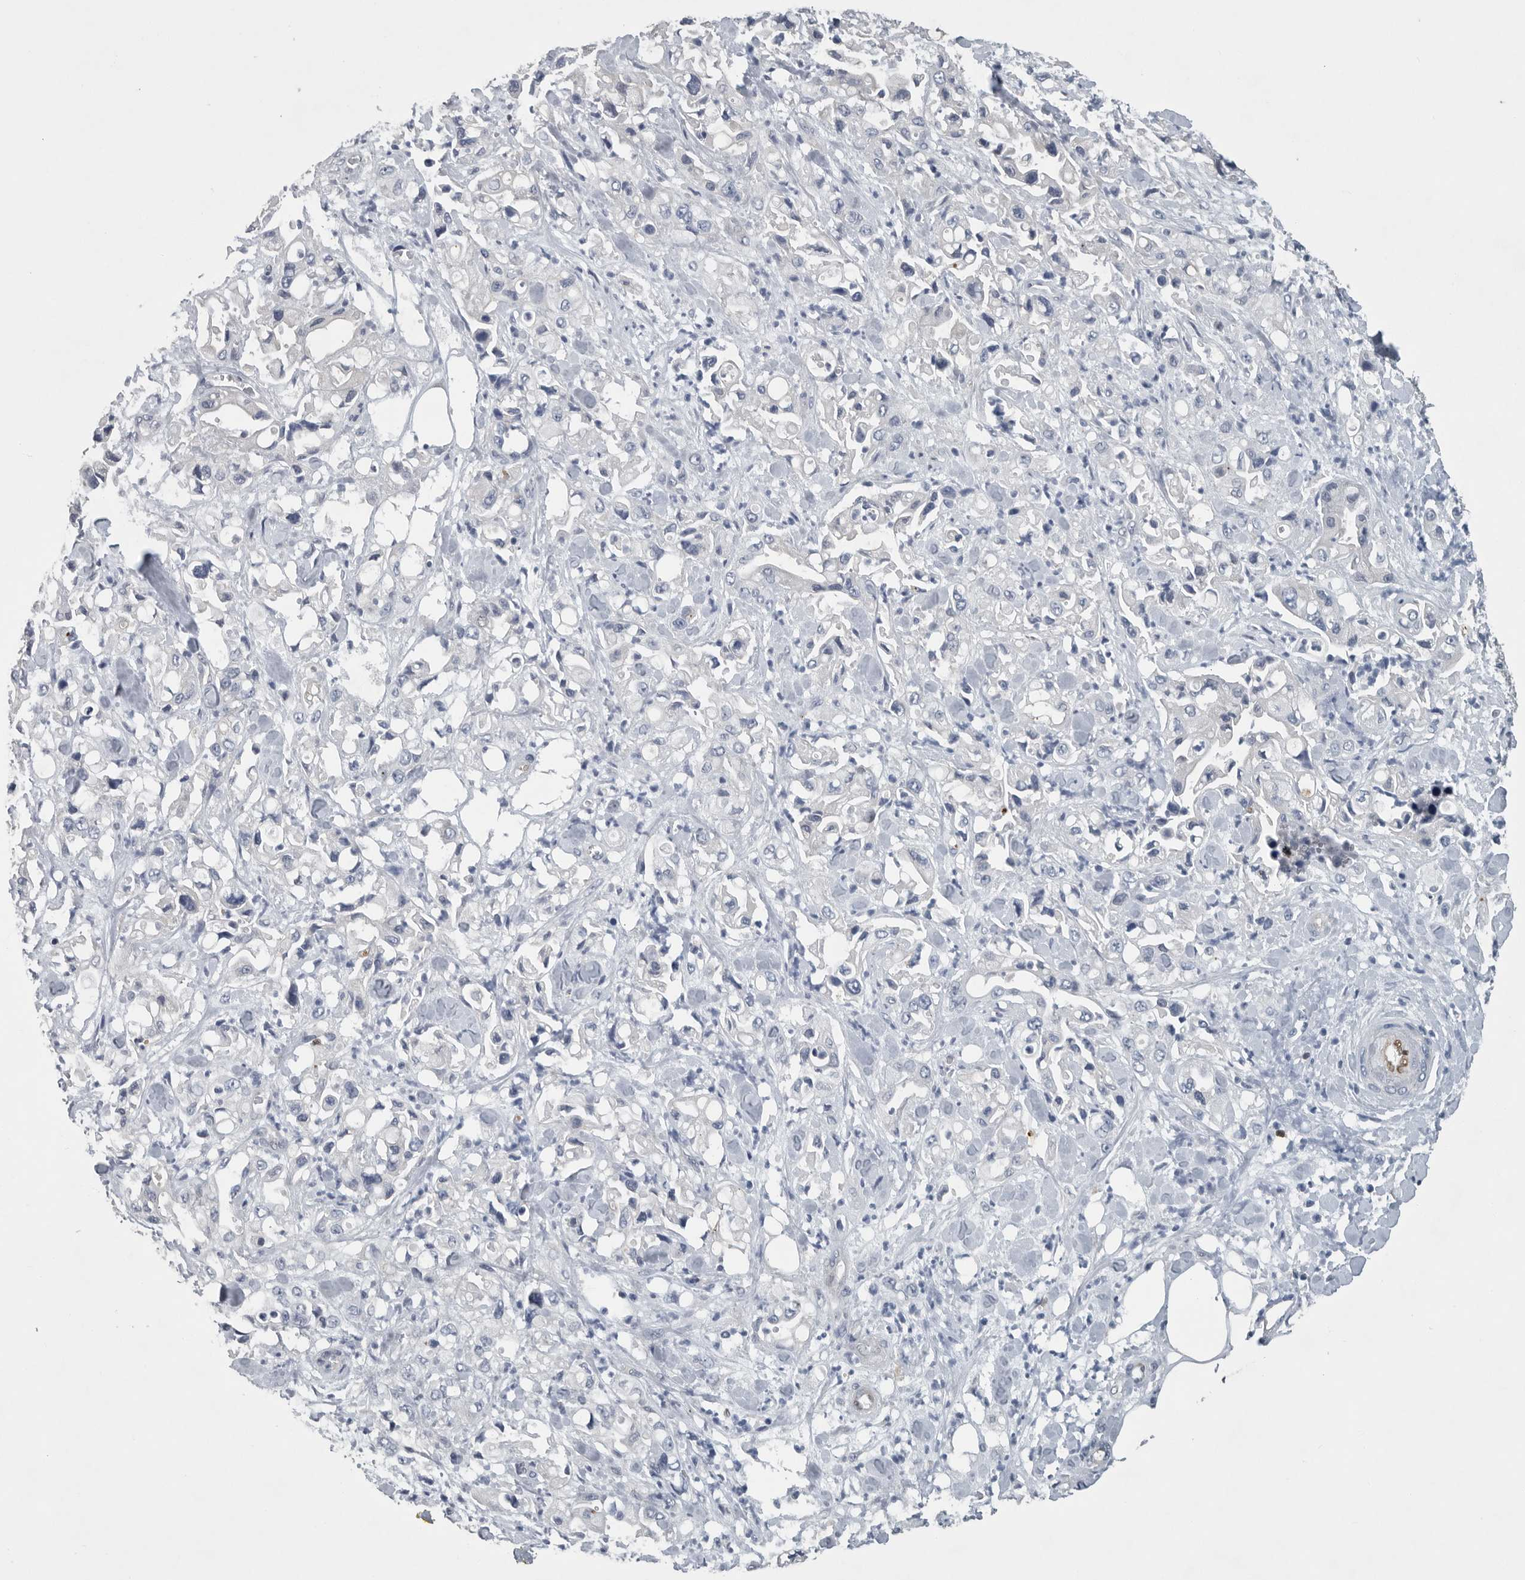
{"staining": {"intensity": "negative", "quantity": "none", "location": "none"}, "tissue": "pancreatic cancer", "cell_type": "Tumor cells", "image_type": "cancer", "snomed": [{"axis": "morphology", "description": "Adenocarcinoma, NOS"}, {"axis": "topography", "description": "Pancreas"}], "caption": "High power microscopy histopathology image of an immunohistochemistry micrograph of adenocarcinoma (pancreatic), revealing no significant staining in tumor cells.", "gene": "PDCD4", "patient": {"sex": "male", "age": 70}}